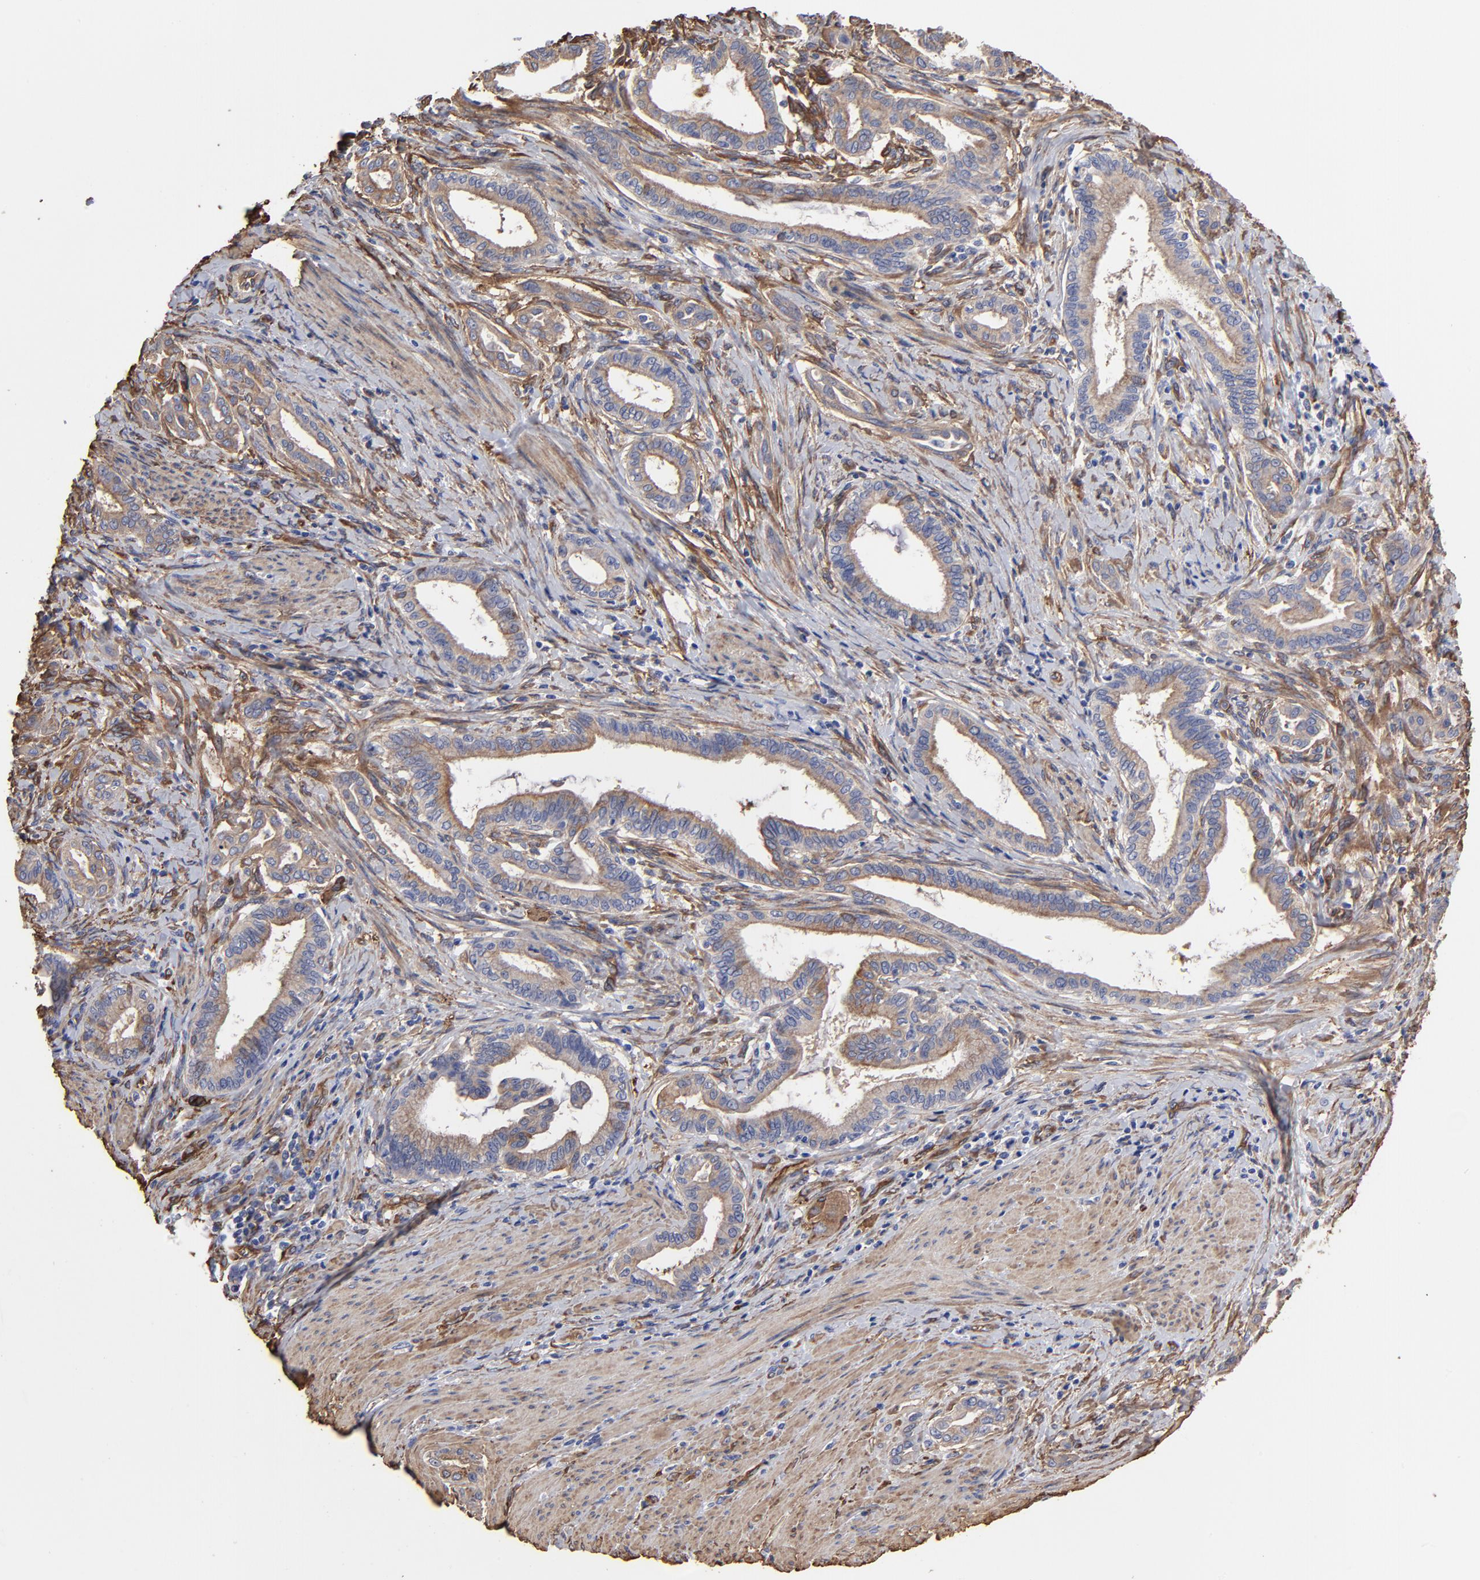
{"staining": {"intensity": "weak", "quantity": ">75%", "location": "cytoplasmic/membranous"}, "tissue": "pancreatic cancer", "cell_type": "Tumor cells", "image_type": "cancer", "snomed": [{"axis": "morphology", "description": "Adenocarcinoma, NOS"}, {"axis": "topography", "description": "Pancreas"}], "caption": "A low amount of weak cytoplasmic/membranous staining is present in about >75% of tumor cells in pancreatic adenocarcinoma tissue.", "gene": "CILP", "patient": {"sex": "female", "age": 64}}